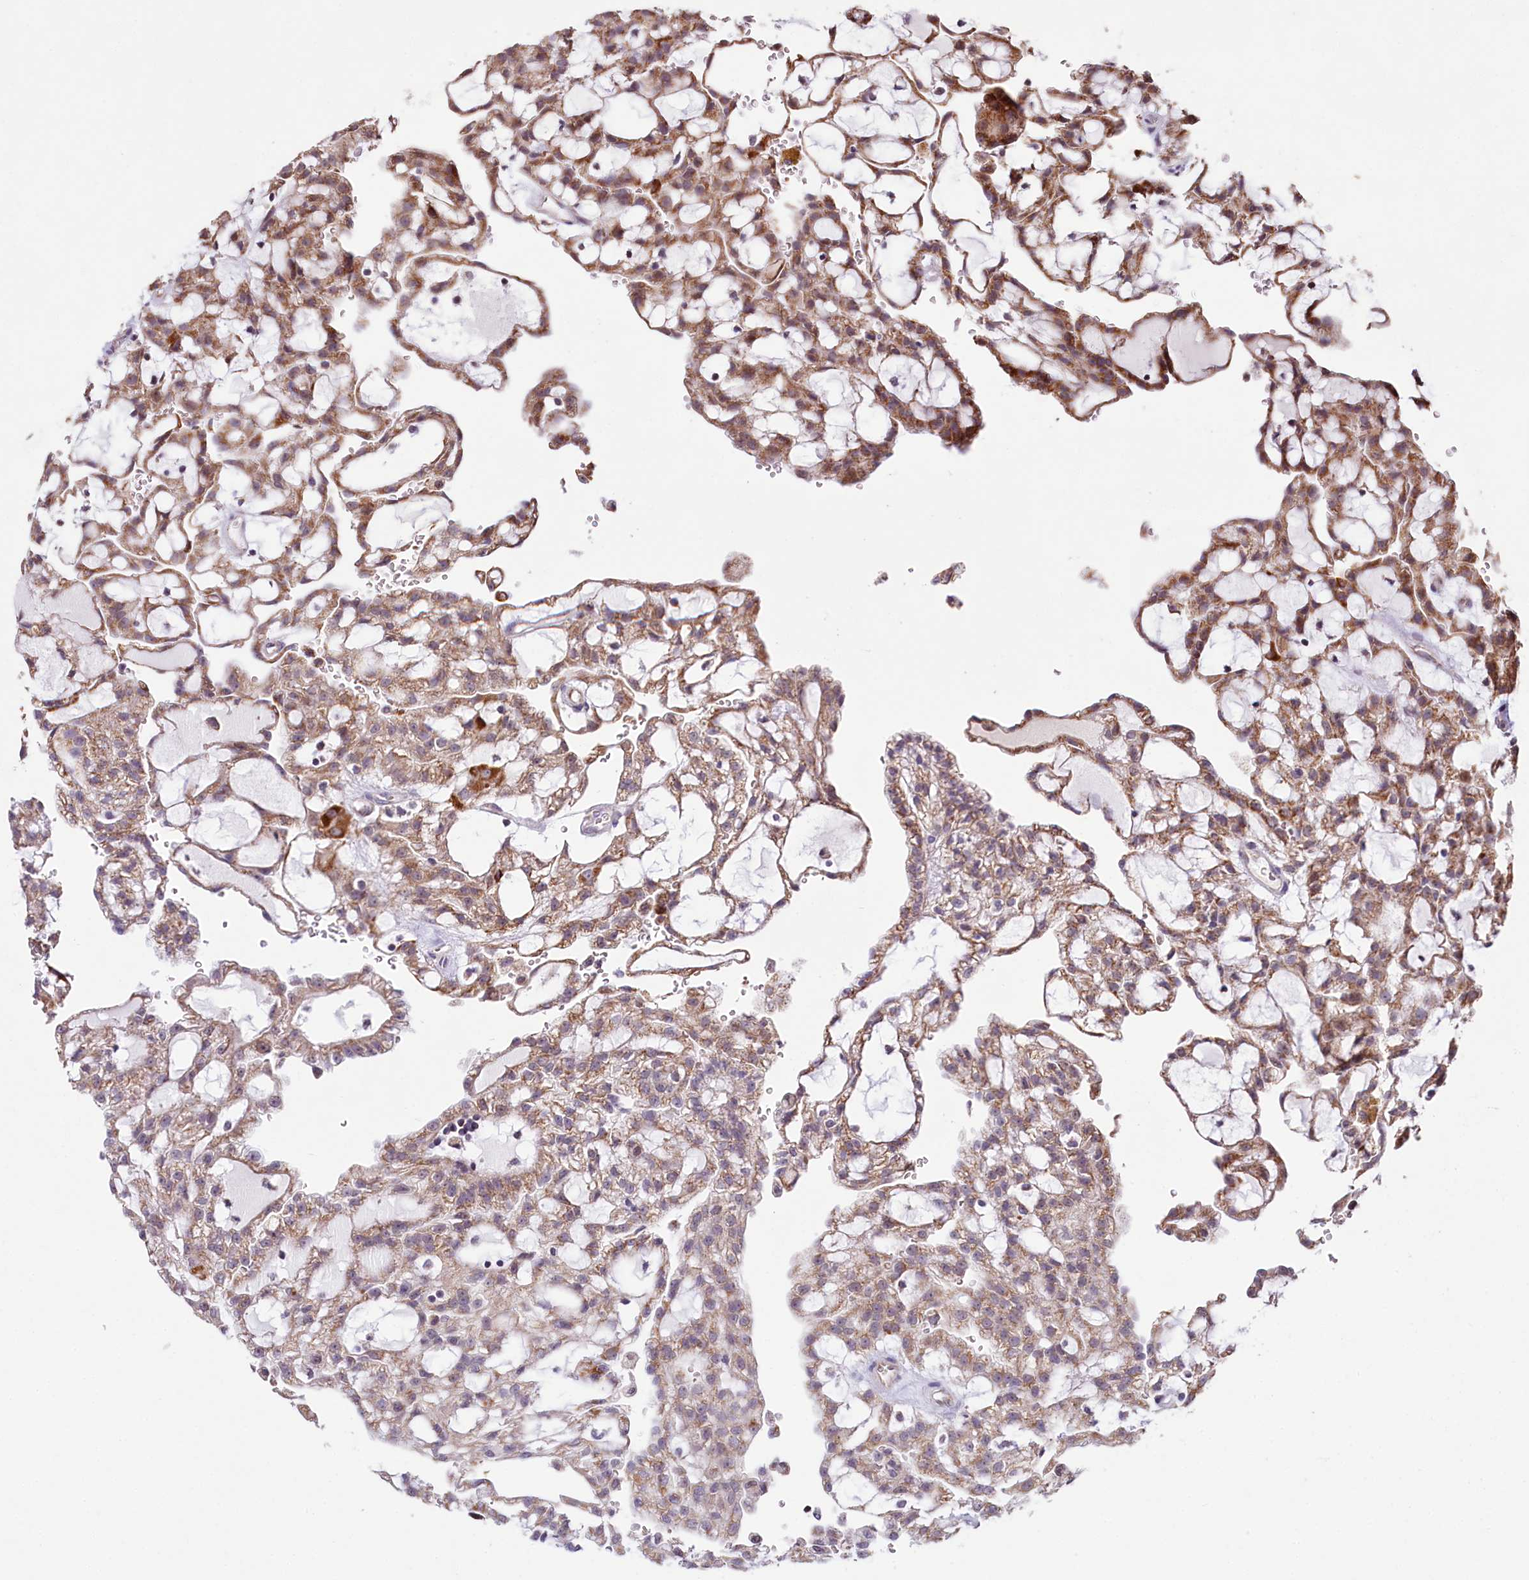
{"staining": {"intensity": "moderate", "quantity": ">75%", "location": "cytoplasmic/membranous"}, "tissue": "renal cancer", "cell_type": "Tumor cells", "image_type": "cancer", "snomed": [{"axis": "morphology", "description": "Adenocarcinoma, NOS"}, {"axis": "topography", "description": "Kidney"}], "caption": "Renal cancer (adenocarcinoma) stained with a brown dye demonstrates moderate cytoplasmic/membranous positive positivity in approximately >75% of tumor cells.", "gene": "PDE6D", "patient": {"sex": "male", "age": 63}}